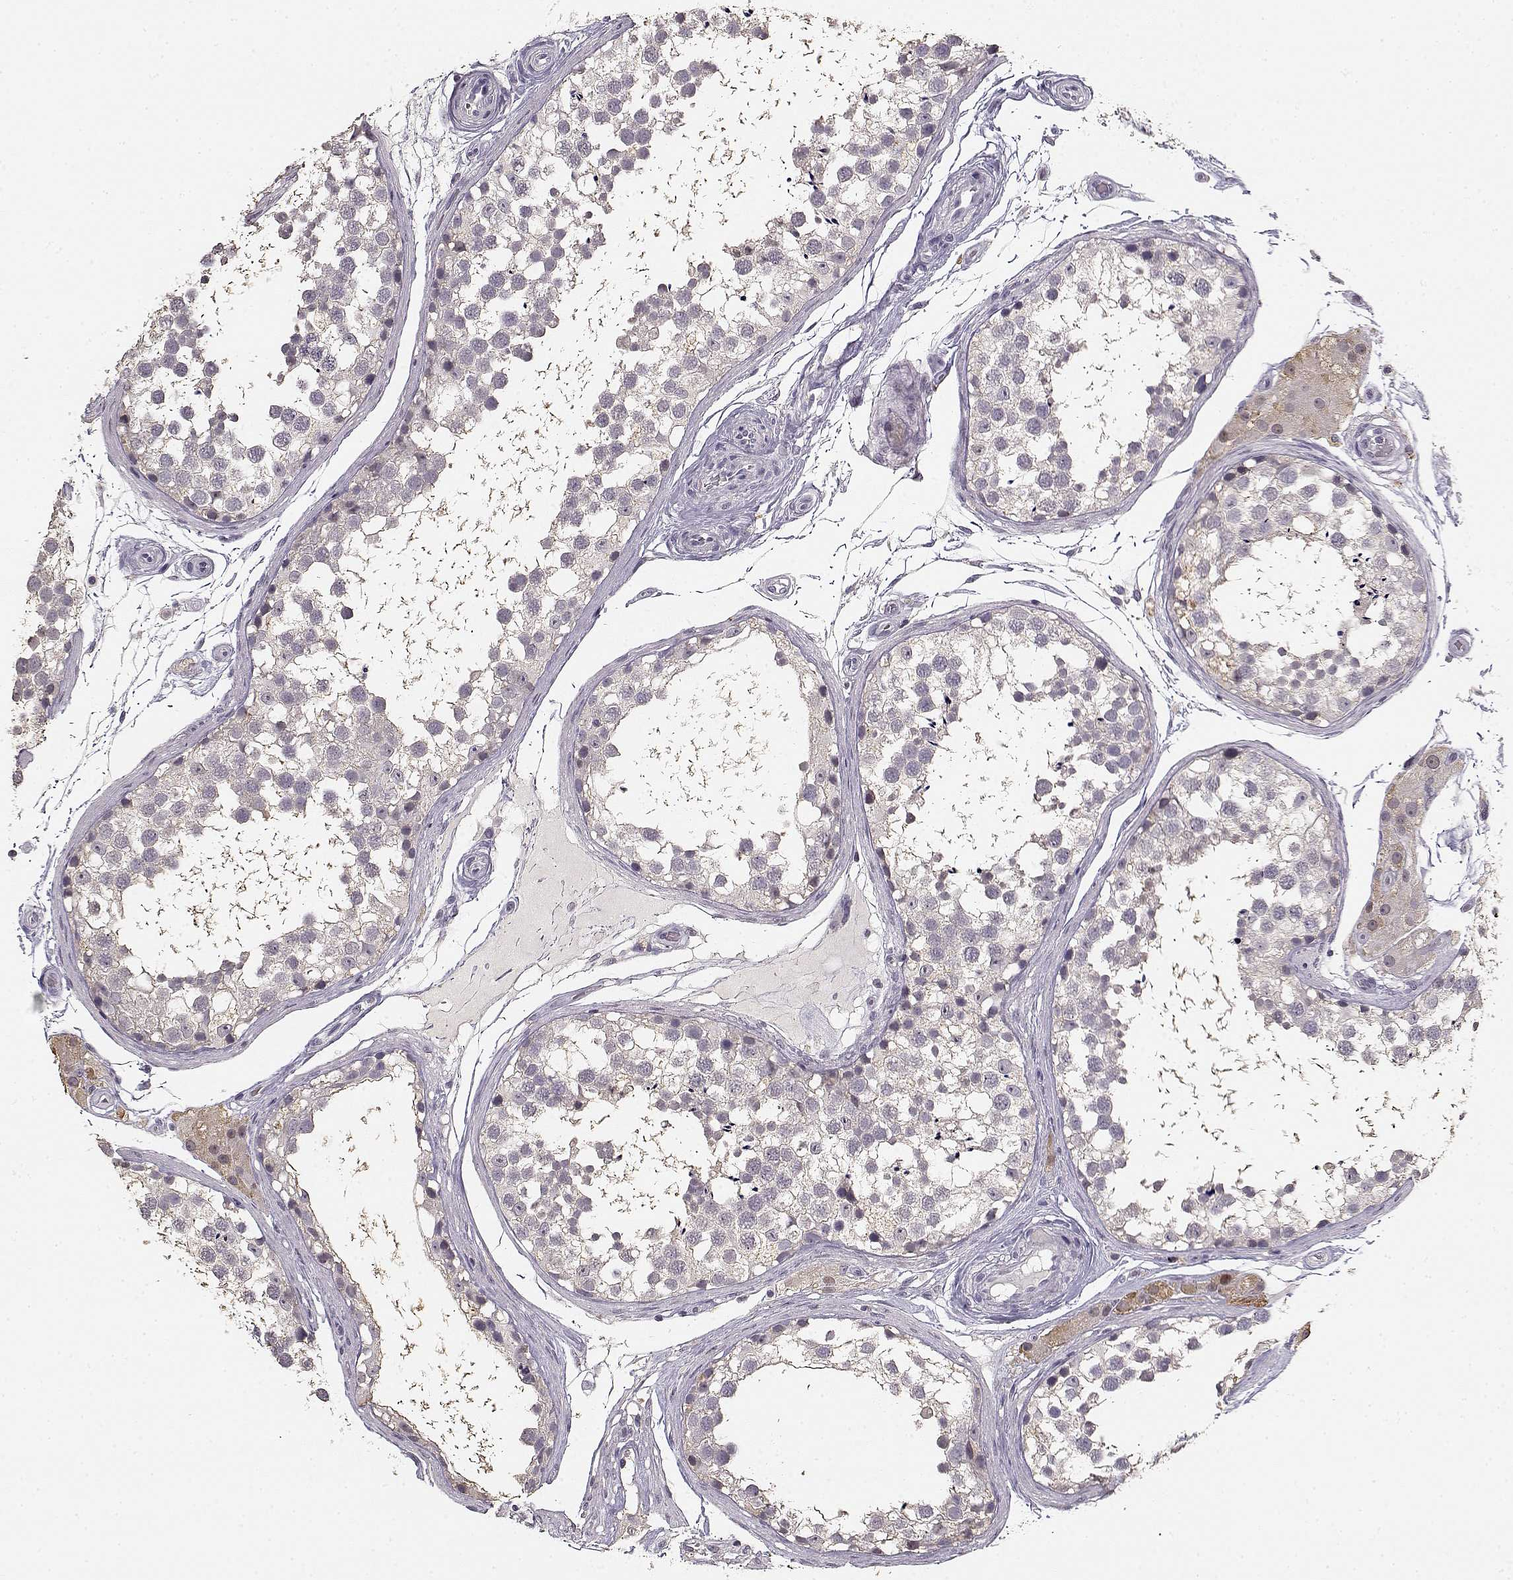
{"staining": {"intensity": "weak", "quantity": "<25%", "location": "cytoplasmic/membranous"}, "tissue": "testis", "cell_type": "Cells in seminiferous ducts", "image_type": "normal", "snomed": [{"axis": "morphology", "description": "Normal tissue, NOS"}, {"axis": "morphology", "description": "Seminoma, NOS"}, {"axis": "topography", "description": "Testis"}], "caption": "IHC photomicrograph of normal human testis stained for a protein (brown), which shows no positivity in cells in seminiferous ducts.", "gene": "UROC1", "patient": {"sex": "male", "age": 65}}